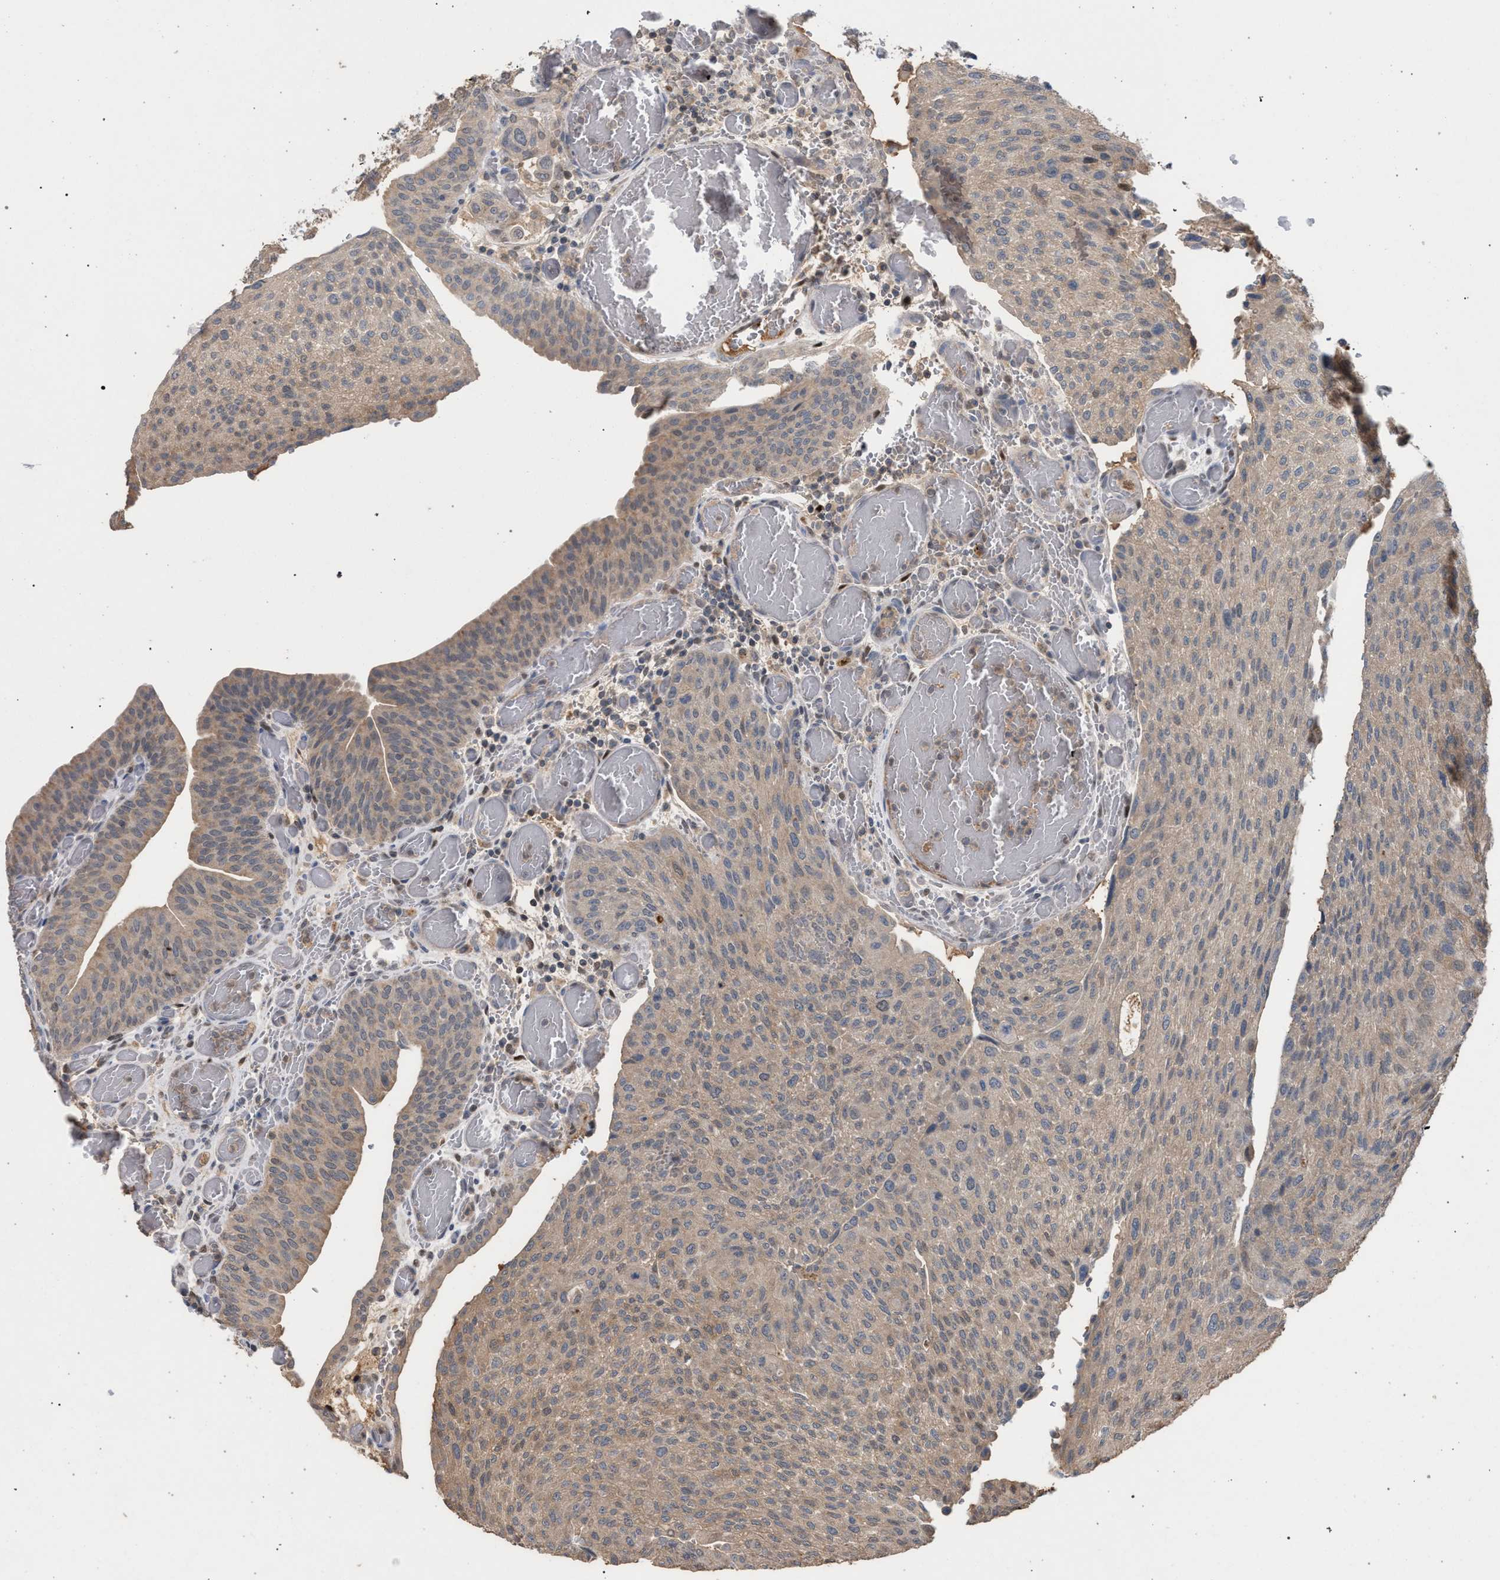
{"staining": {"intensity": "weak", "quantity": ">75%", "location": "cytoplasmic/membranous"}, "tissue": "urothelial cancer", "cell_type": "Tumor cells", "image_type": "cancer", "snomed": [{"axis": "morphology", "description": "Urothelial carcinoma, Low grade"}, {"axis": "morphology", "description": "Urothelial carcinoma, High grade"}, {"axis": "topography", "description": "Urinary bladder"}], "caption": "A histopathology image of urothelial cancer stained for a protein exhibits weak cytoplasmic/membranous brown staining in tumor cells.", "gene": "TECPR1", "patient": {"sex": "male", "age": 35}}